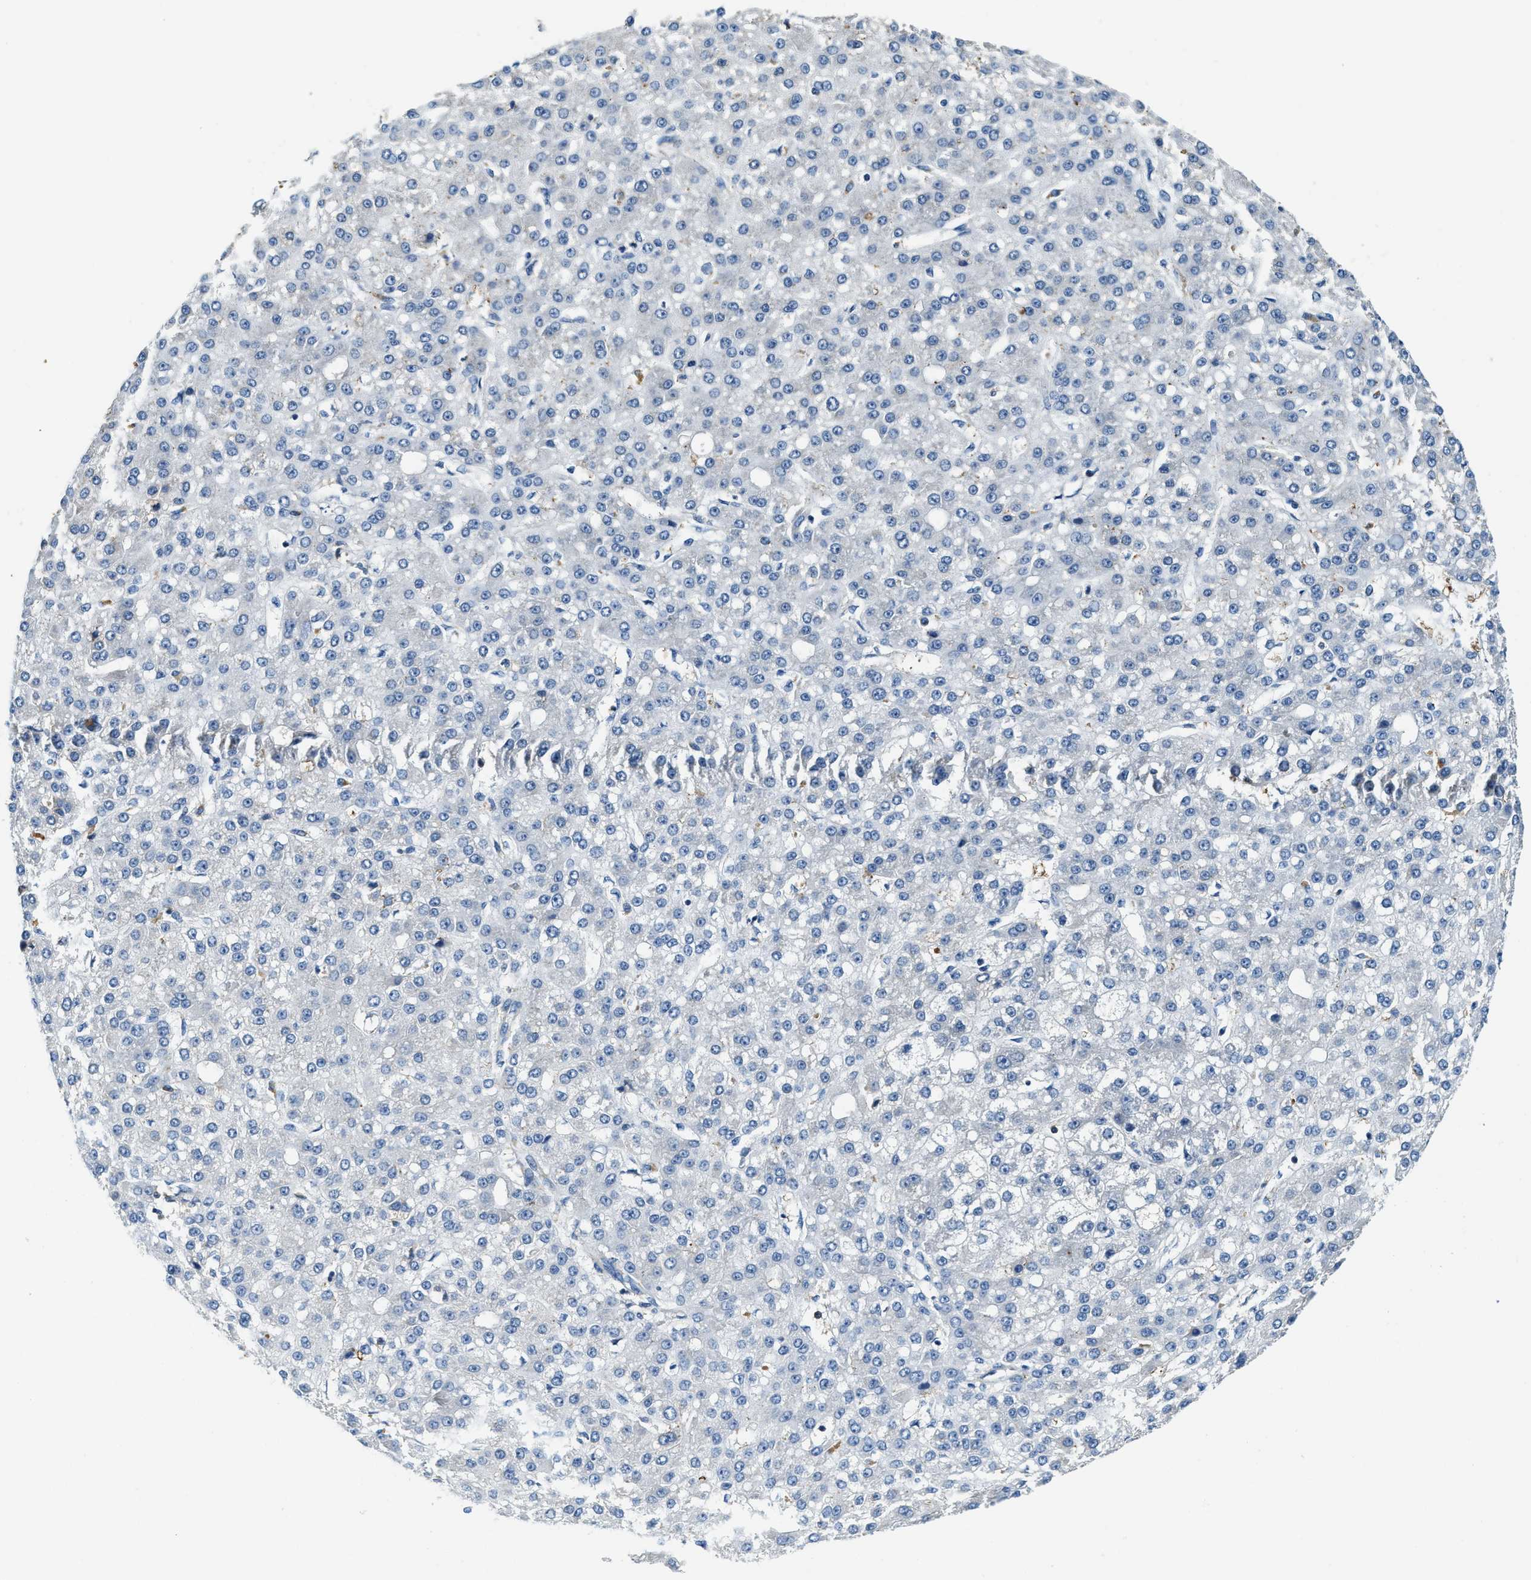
{"staining": {"intensity": "negative", "quantity": "none", "location": "none"}, "tissue": "liver cancer", "cell_type": "Tumor cells", "image_type": "cancer", "snomed": [{"axis": "morphology", "description": "Carcinoma, Hepatocellular, NOS"}, {"axis": "topography", "description": "Liver"}], "caption": "Immunohistochemical staining of human hepatocellular carcinoma (liver) displays no significant staining in tumor cells.", "gene": "MYO1G", "patient": {"sex": "male", "age": 67}}